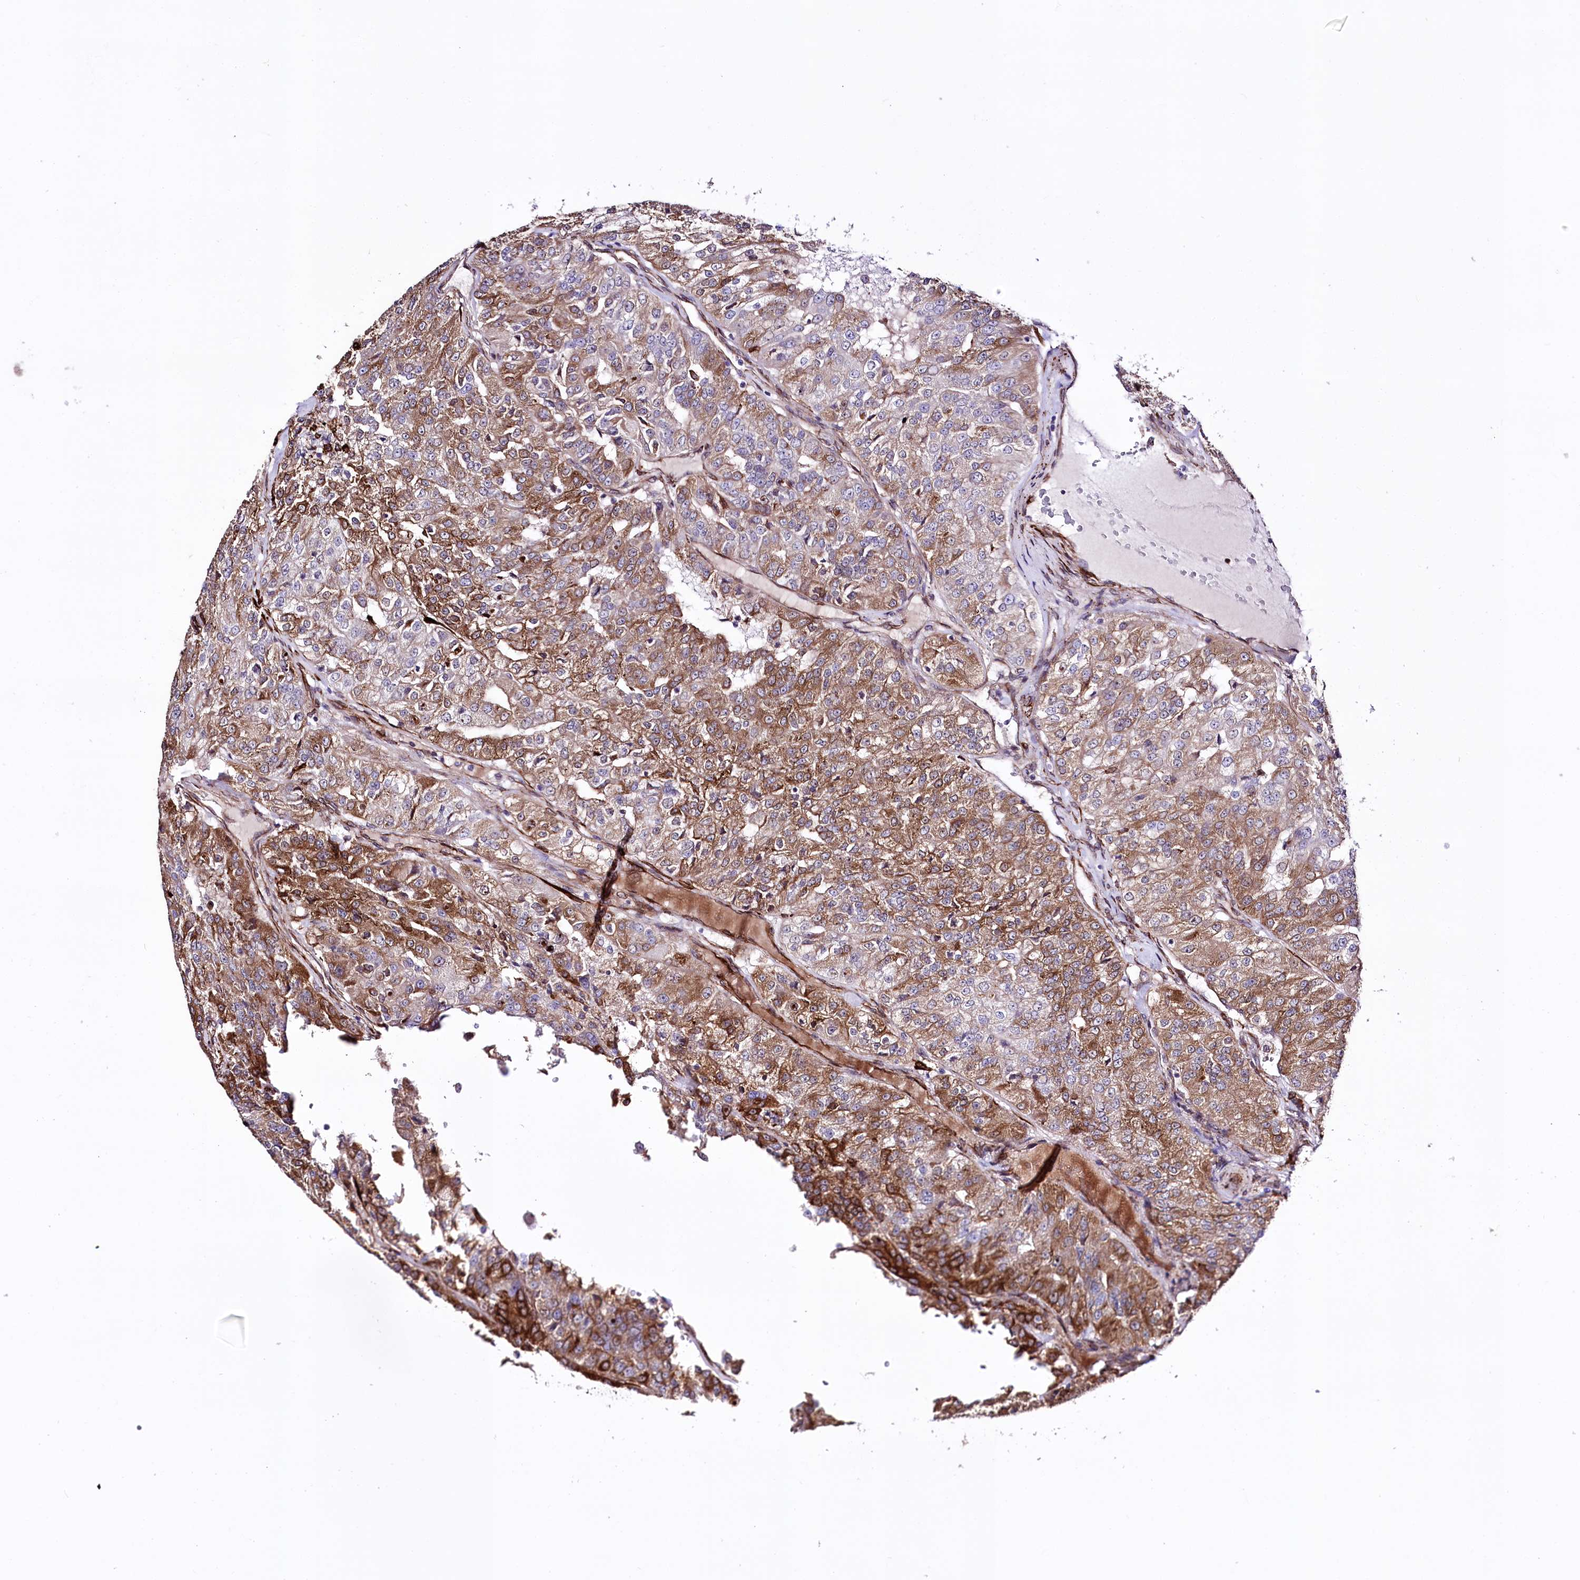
{"staining": {"intensity": "moderate", "quantity": ">75%", "location": "cytoplasmic/membranous"}, "tissue": "renal cancer", "cell_type": "Tumor cells", "image_type": "cancer", "snomed": [{"axis": "morphology", "description": "Adenocarcinoma, NOS"}, {"axis": "topography", "description": "Kidney"}], "caption": "Renal adenocarcinoma tissue shows moderate cytoplasmic/membranous expression in approximately >75% of tumor cells", "gene": "WWC1", "patient": {"sex": "female", "age": 63}}